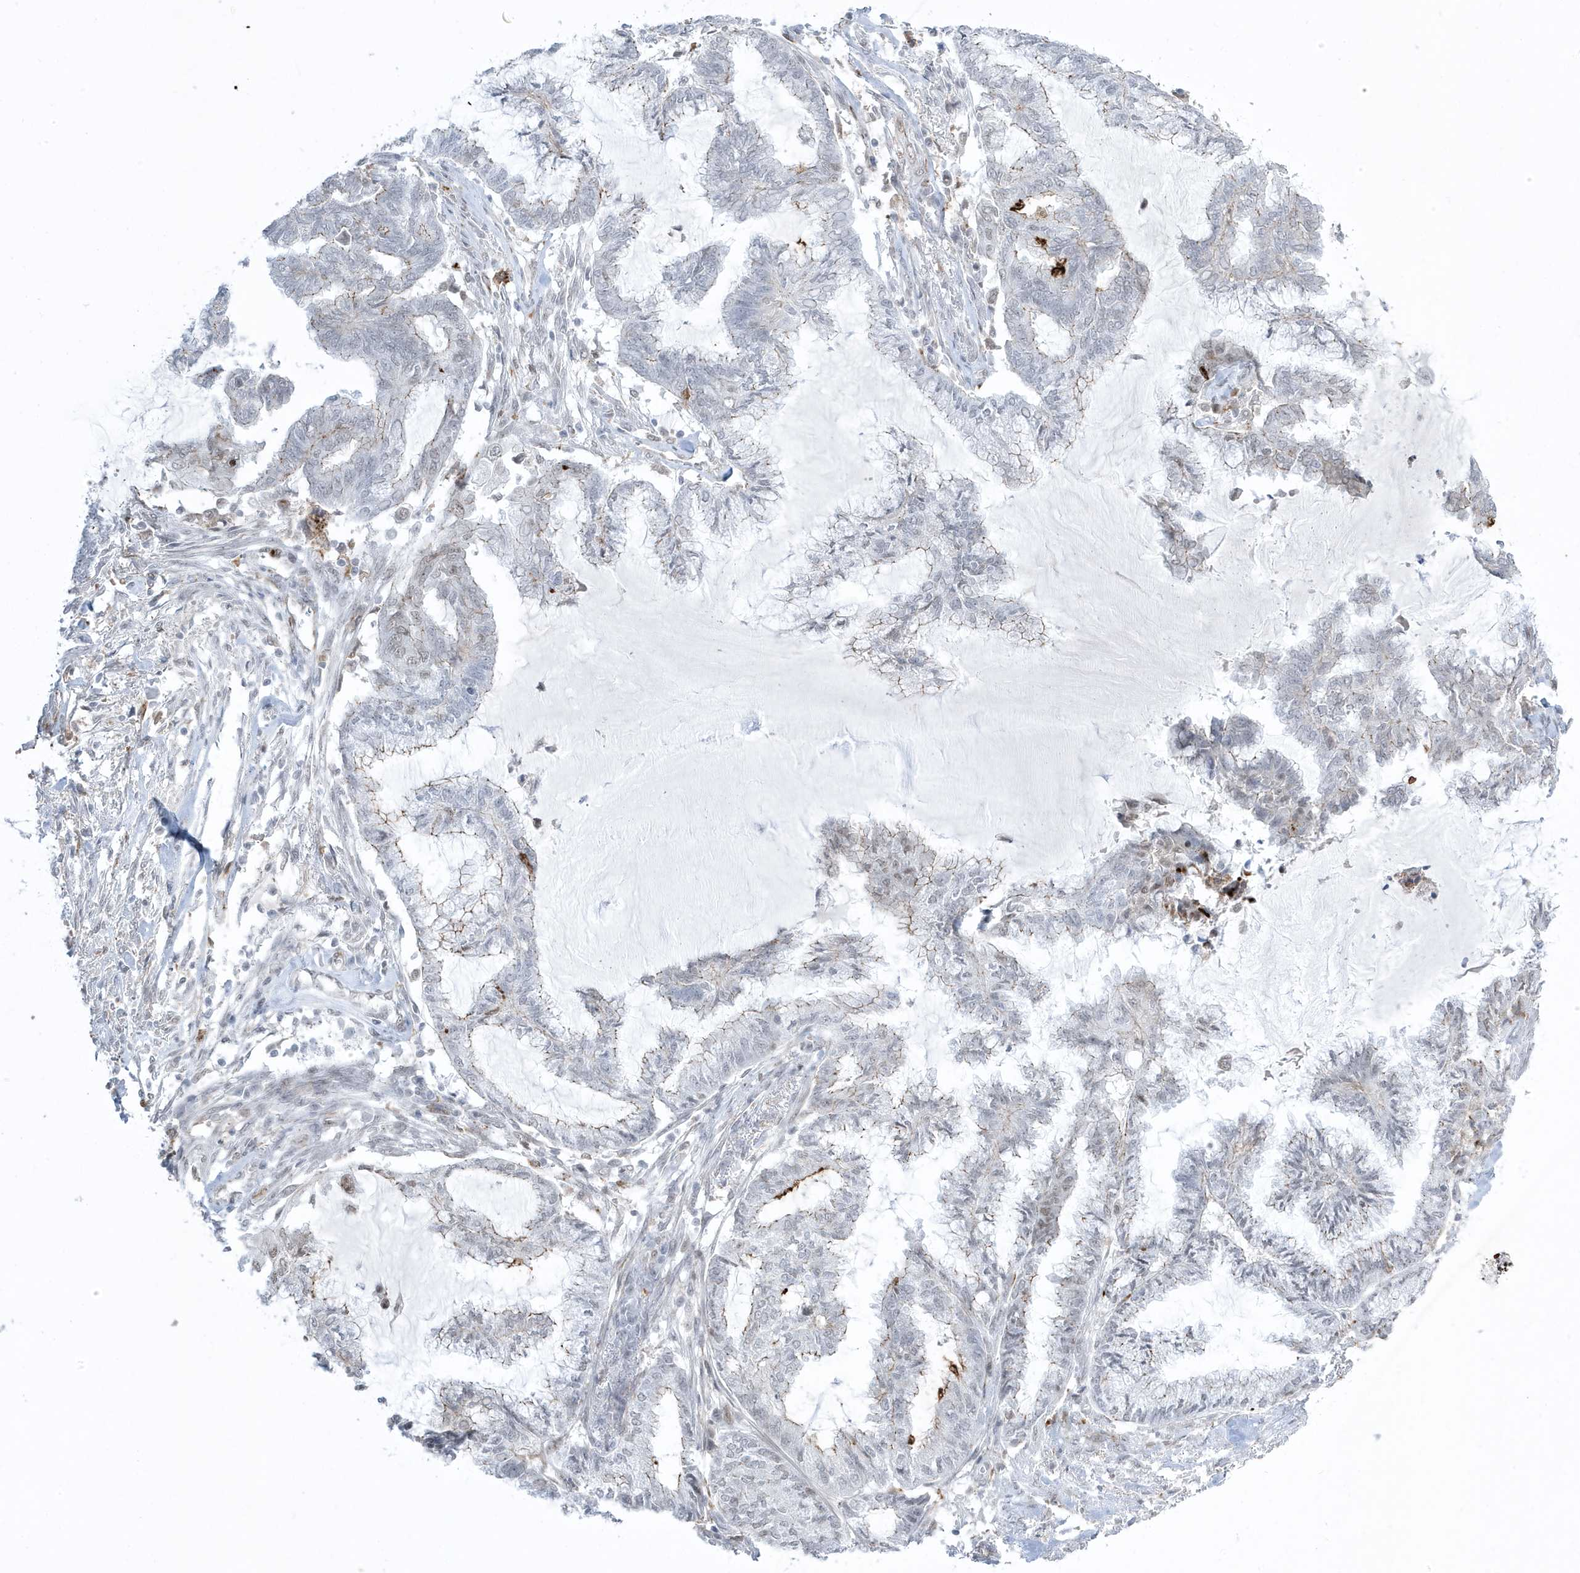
{"staining": {"intensity": "negative", "quantity": "none", "location": "none"}, "tissue": "endometrial cancer", "cell_type": "Tumor cells", "image_type": "cancer", "snomed": [{"axis": "morphology", "description": "Adenocarcinoma, NOS"}, {"axis": "topography", "description": "Endometrium"}], "caption": "Endometrial cancer (adenocarcinoma) was stained to show a protein in brown. There is no significant expression in tumor cells.", "gene": "ADAMTSL3", "patient": {"sex": "female", "age": 86}}